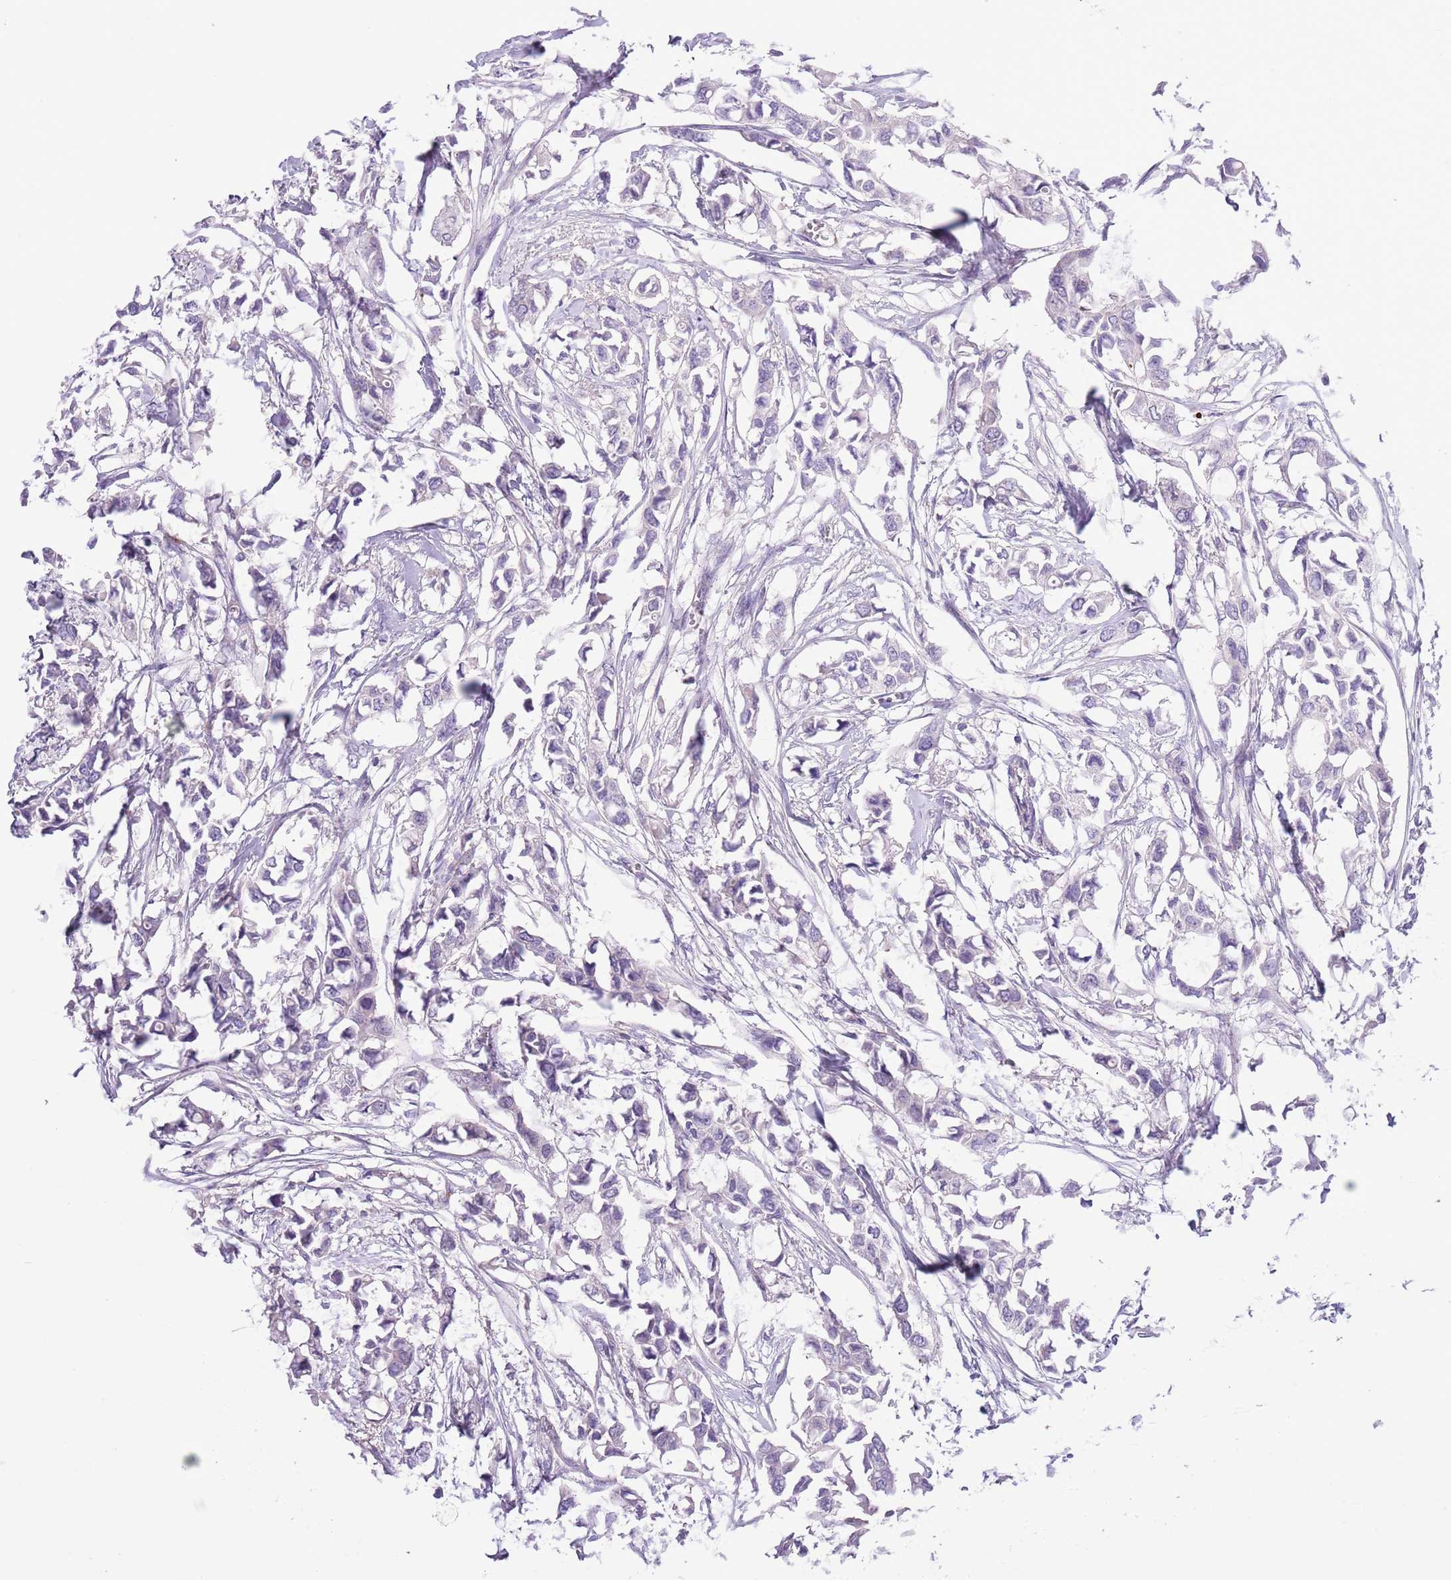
{"staining": {"intensity": "negative", "quantity": "none", "location": "none"}, "tissue": "breast cancer", "cell_type": "Tumor cells", "image_type": "cancer", "snomed": [{"axis": "morphology", "description": "Duct carcinoma"}, {"axis": "topography", "description": "Breast"}], "caption": "There is no significant staining in tumor cells of breast cancer (infiltrating ductal carcinoma).", "gene": "OR6M1", "patient": {"sex": "female", "age": 41}}